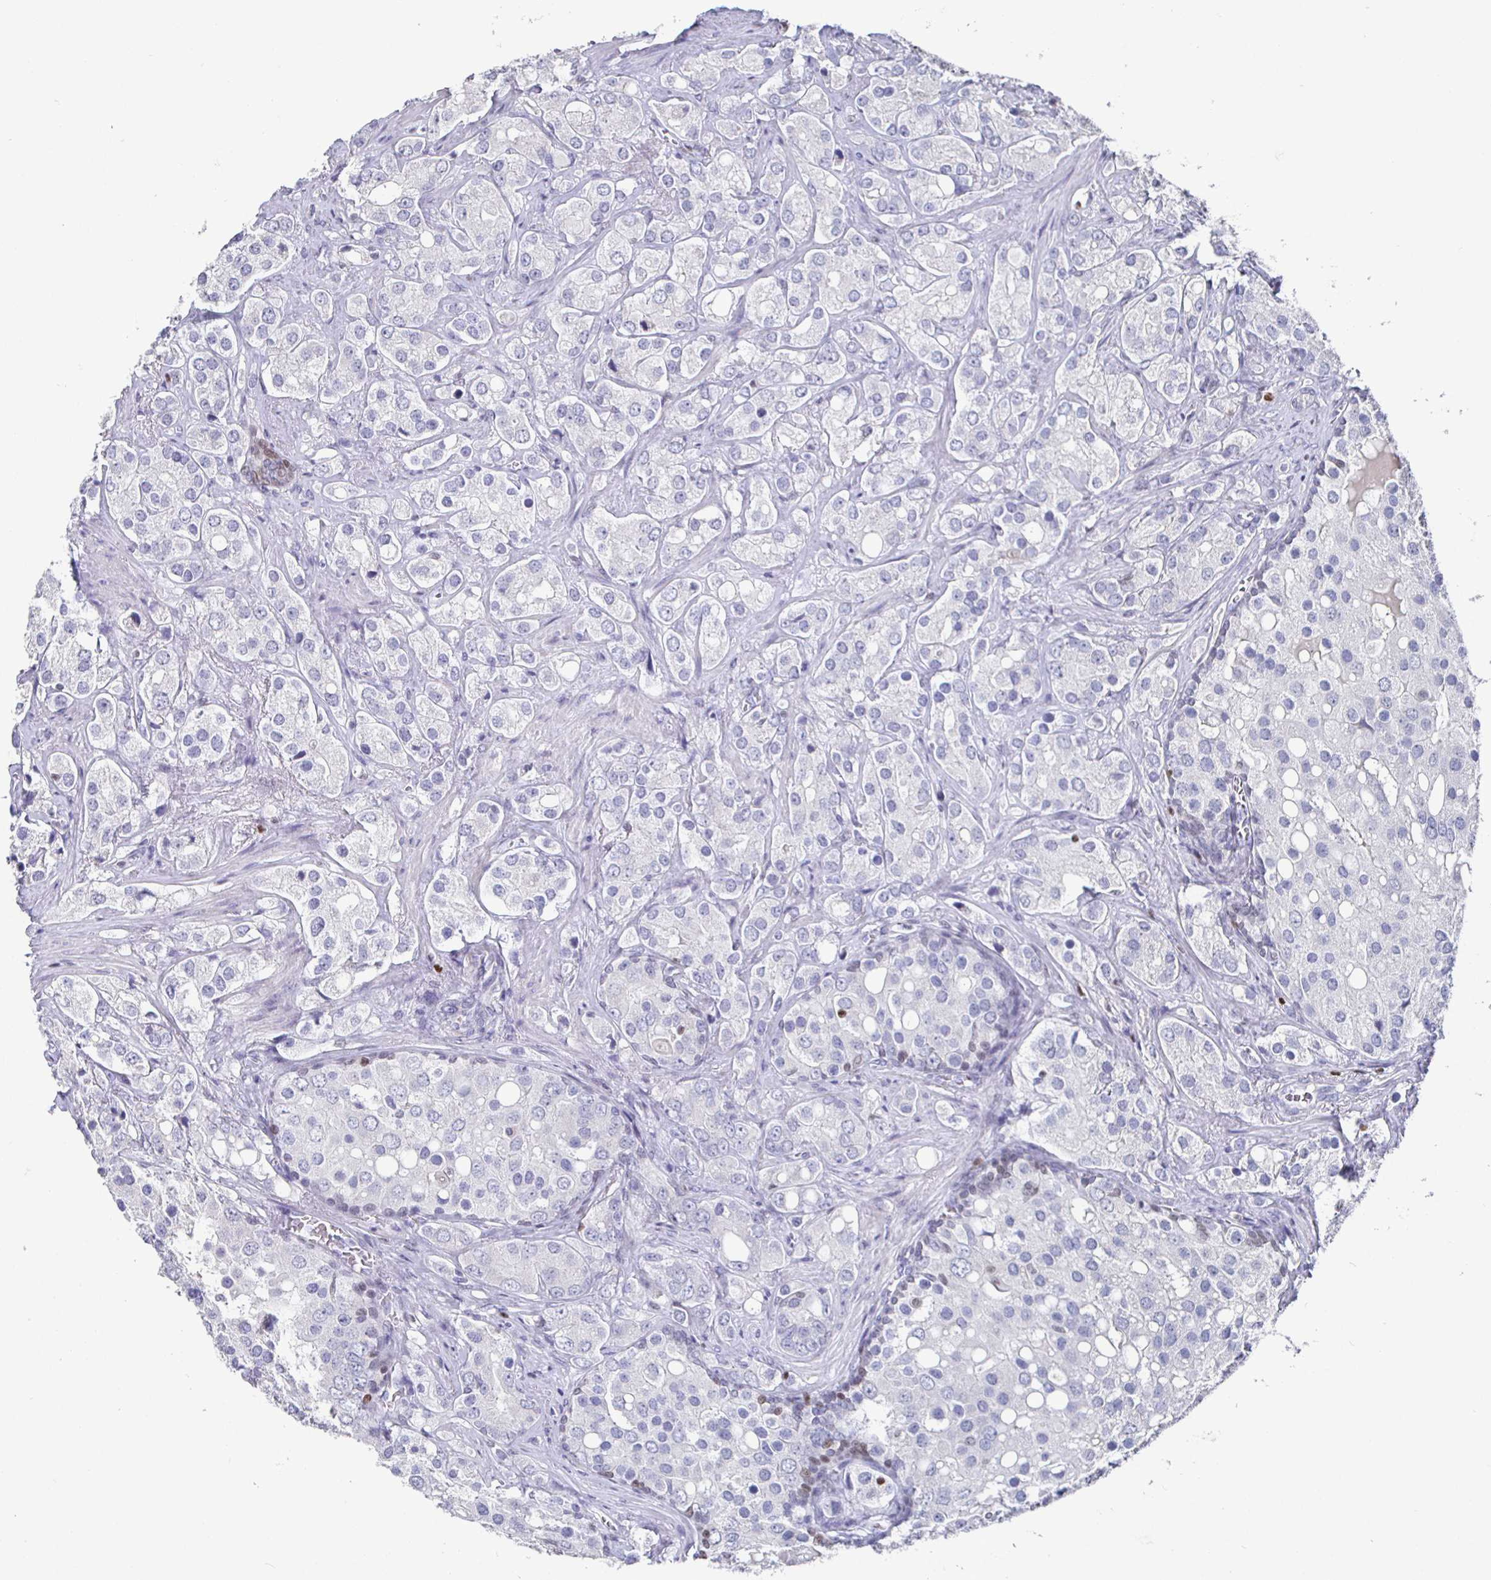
{"staining": {"intensity": "negative", "quantity": "none", "location": "none"}, "tissue": "prostate cancer", "cell_type": "Tumor cells", "image_type": "cancer", "snomed": [{"axis": "morphology", "description": "Adenocarcinoma, High grade"}, {"axis": "topography", "description": "Prostate"}], "caption": "Histopathology image shows no protein expression in tumor cells of prostate high-grade adenocarcinoma tissue.", "gene": "RUNX2", "patient": {"sex": "male", "age": 67}}